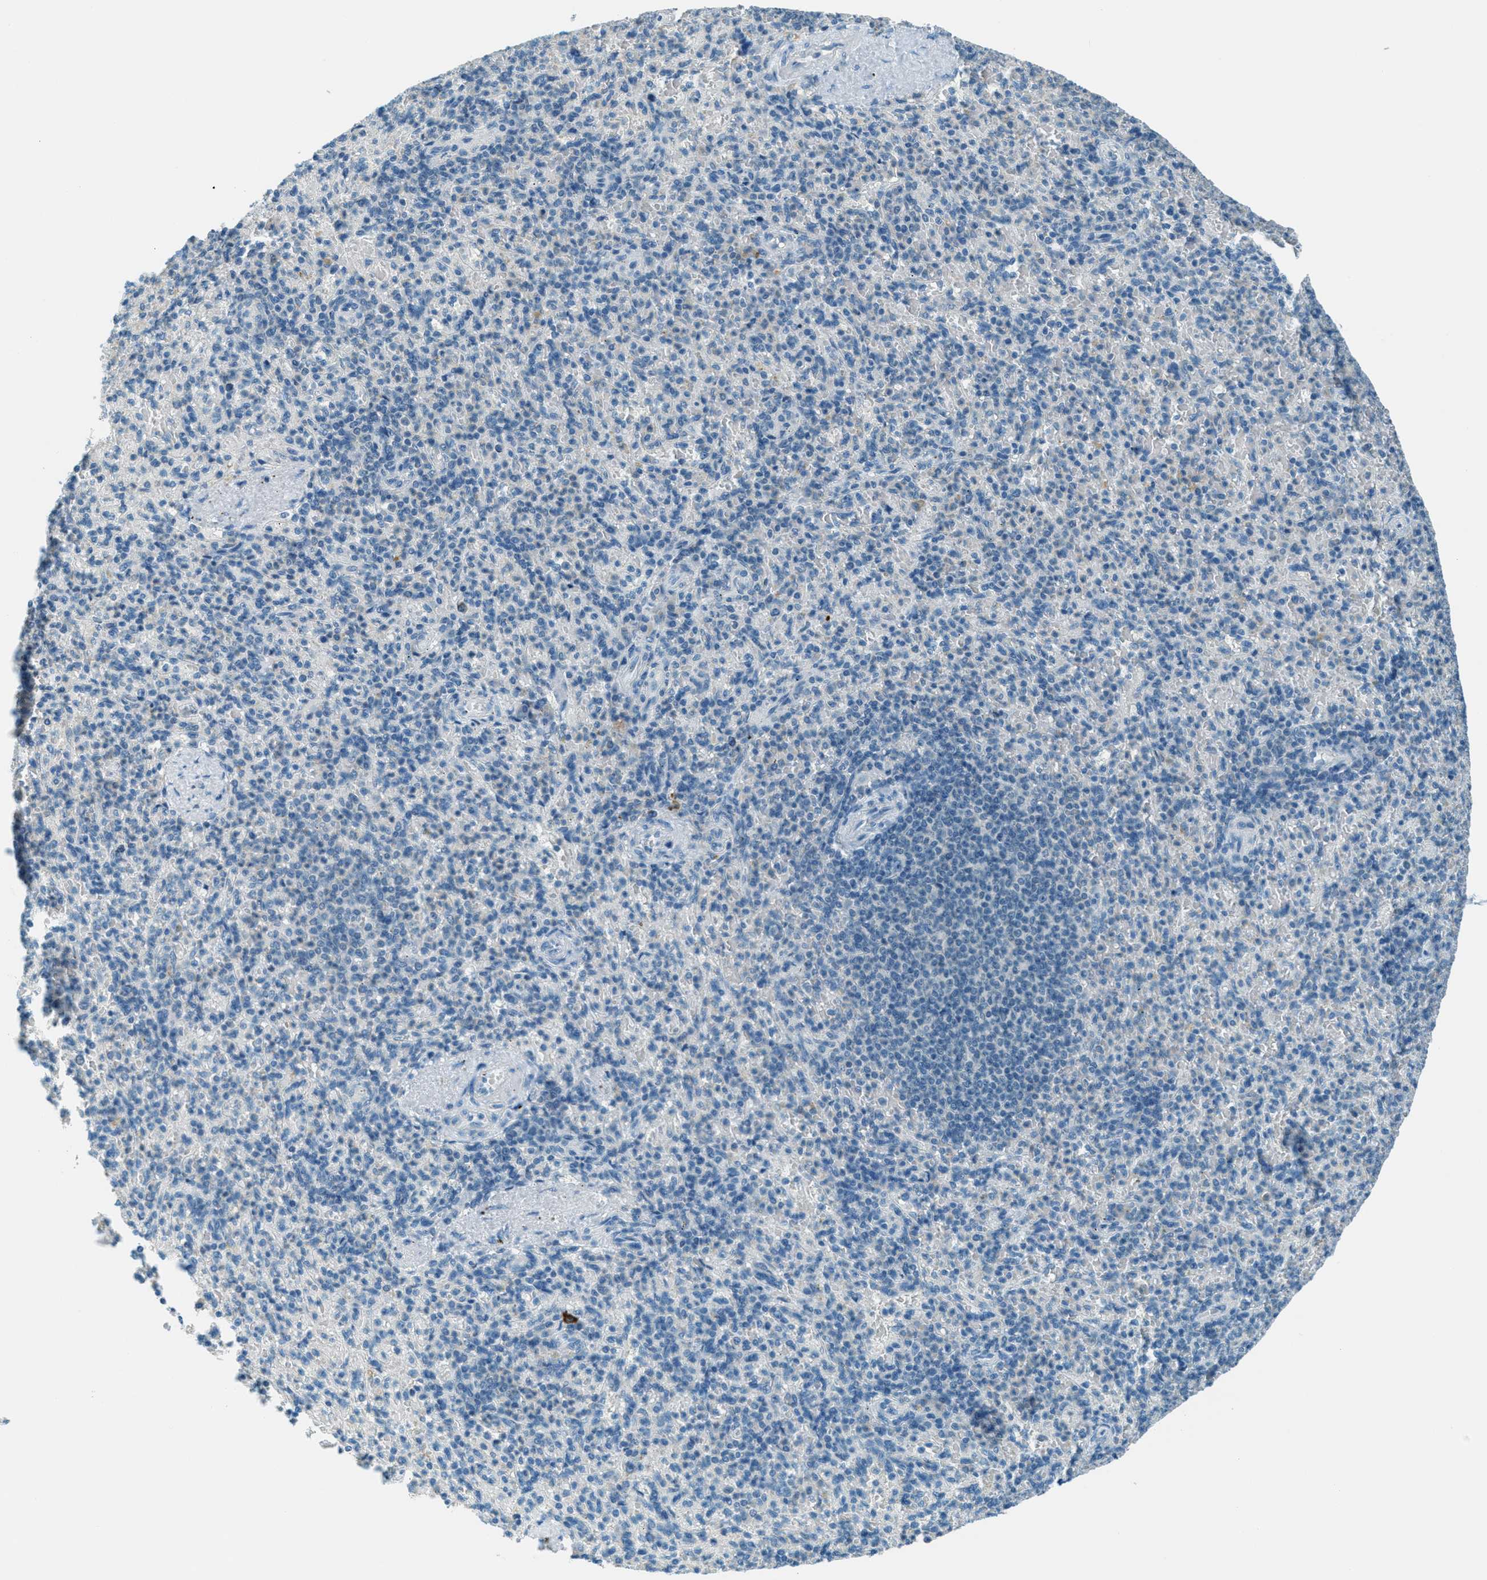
{"staining": {"intensity": "negative", "quantity": "none", "location": "none"}, "tissue": "spleen", "cell_type": "Cells in red pulp", "image_type": "normal", "snomed": [{"axis": "morphology", "description": "Normal tissue, NOS"}, {"axis": "topography", "description": "Spleen"}], "caption": "IHC micrograph of unremarkable spleen: human spleen stained with DAB displays no significant protein expression in cells in red pulp.", "gene": "MSLN", "patient": {"sex": "female", "age": 74}}